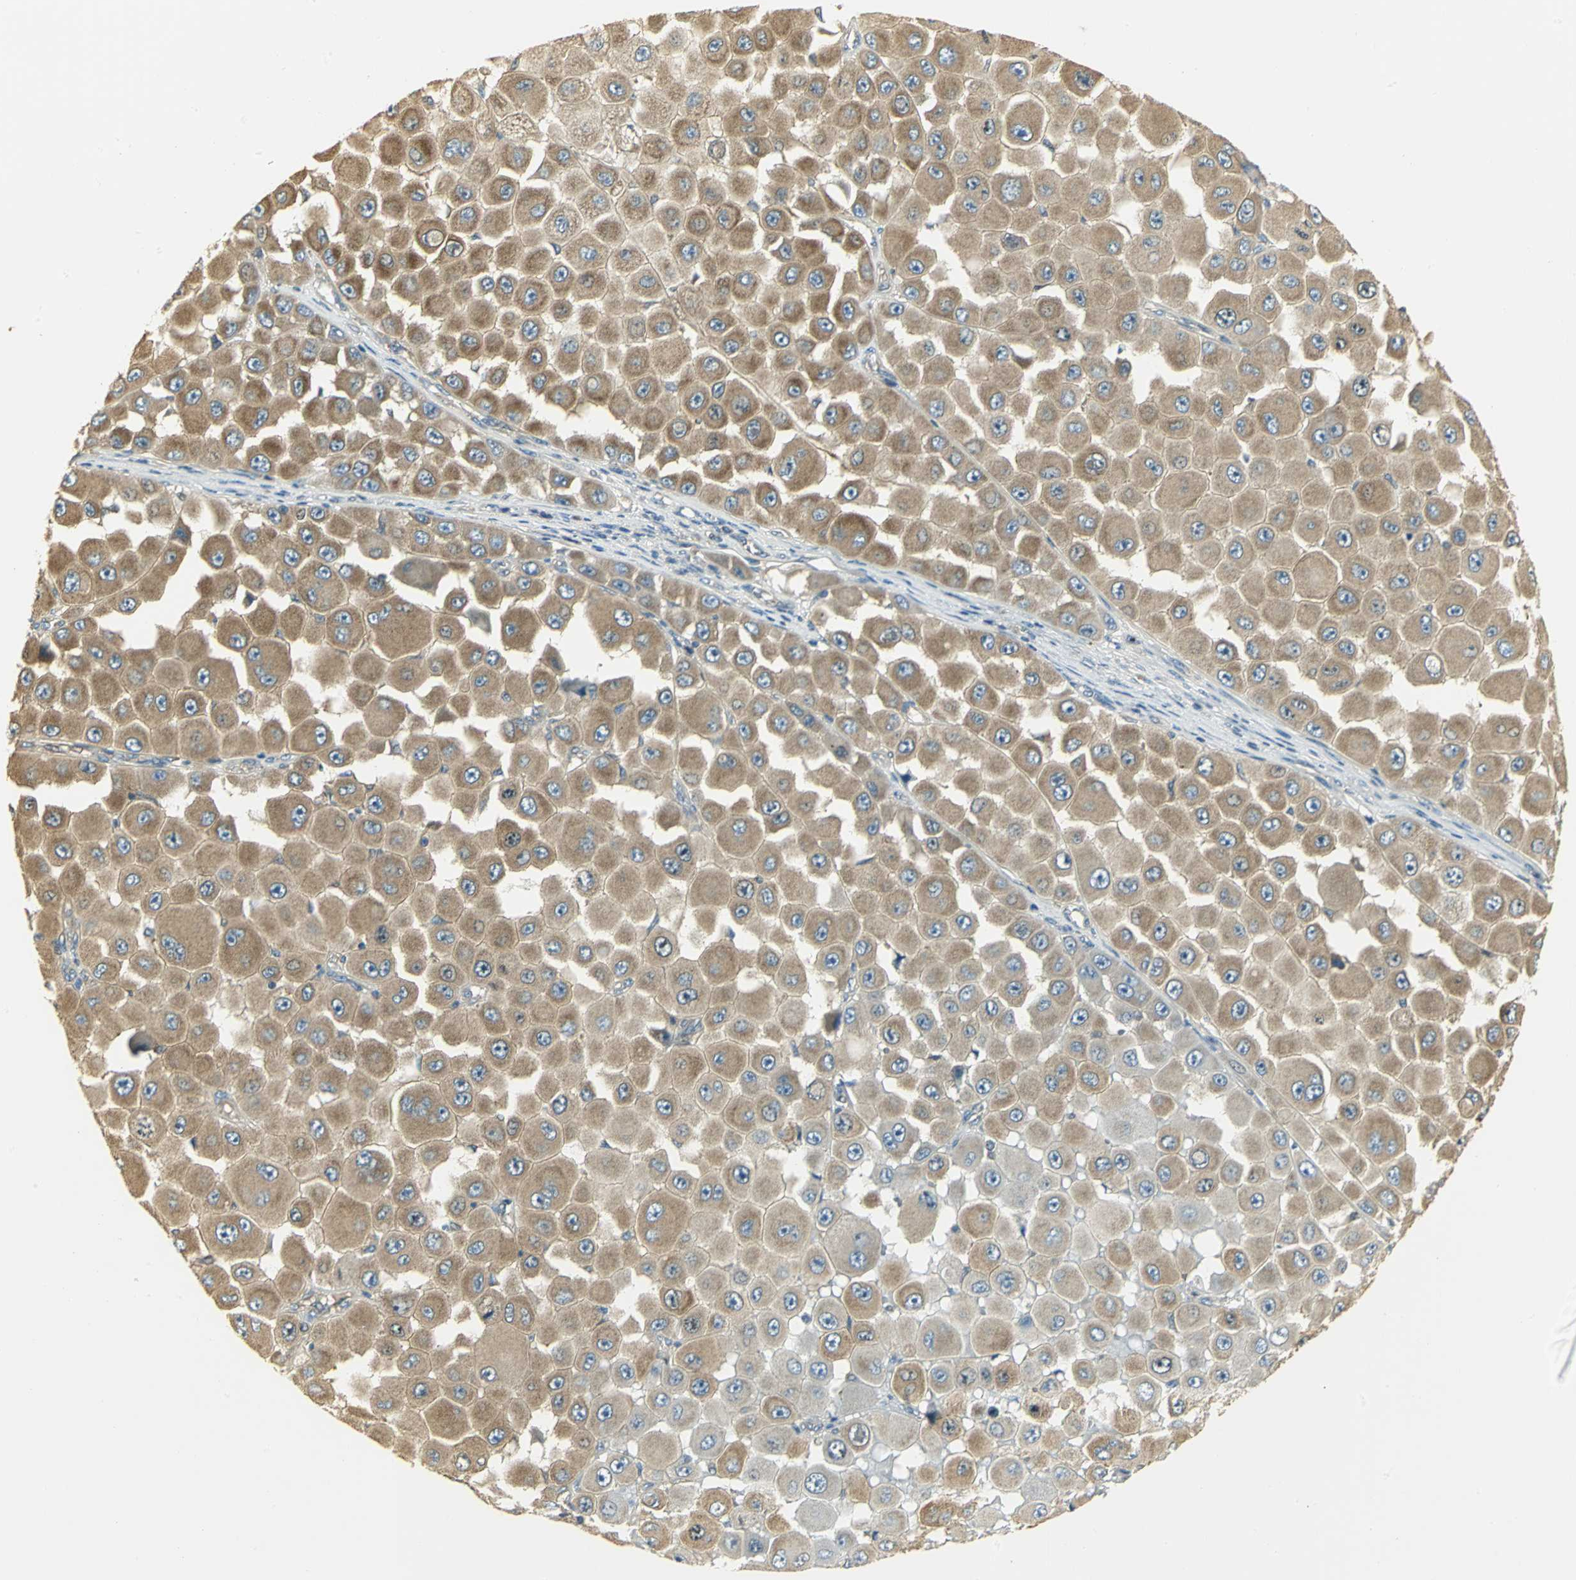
{"staining": {"intensity": "moderate", "quantity": ">75%", "location": "cytoplasmic/membranous"}, "tissue": "melanoma", "cell_type": "Tumor cells", "image_type": "cancer", "snomed": [{"axis": "morphology", "description": "Malignant melanoma, NOS"}, {"axis": "topography", "description": "Skin"}], "caption": "Malignant melanoma stained for a protein (brown) reveals moderate cytoplasmic/membranous positive expression in approximately >75% of tumor cells.", "gene": "RARS1", "patient": {"sex": "female", "age": 81}}